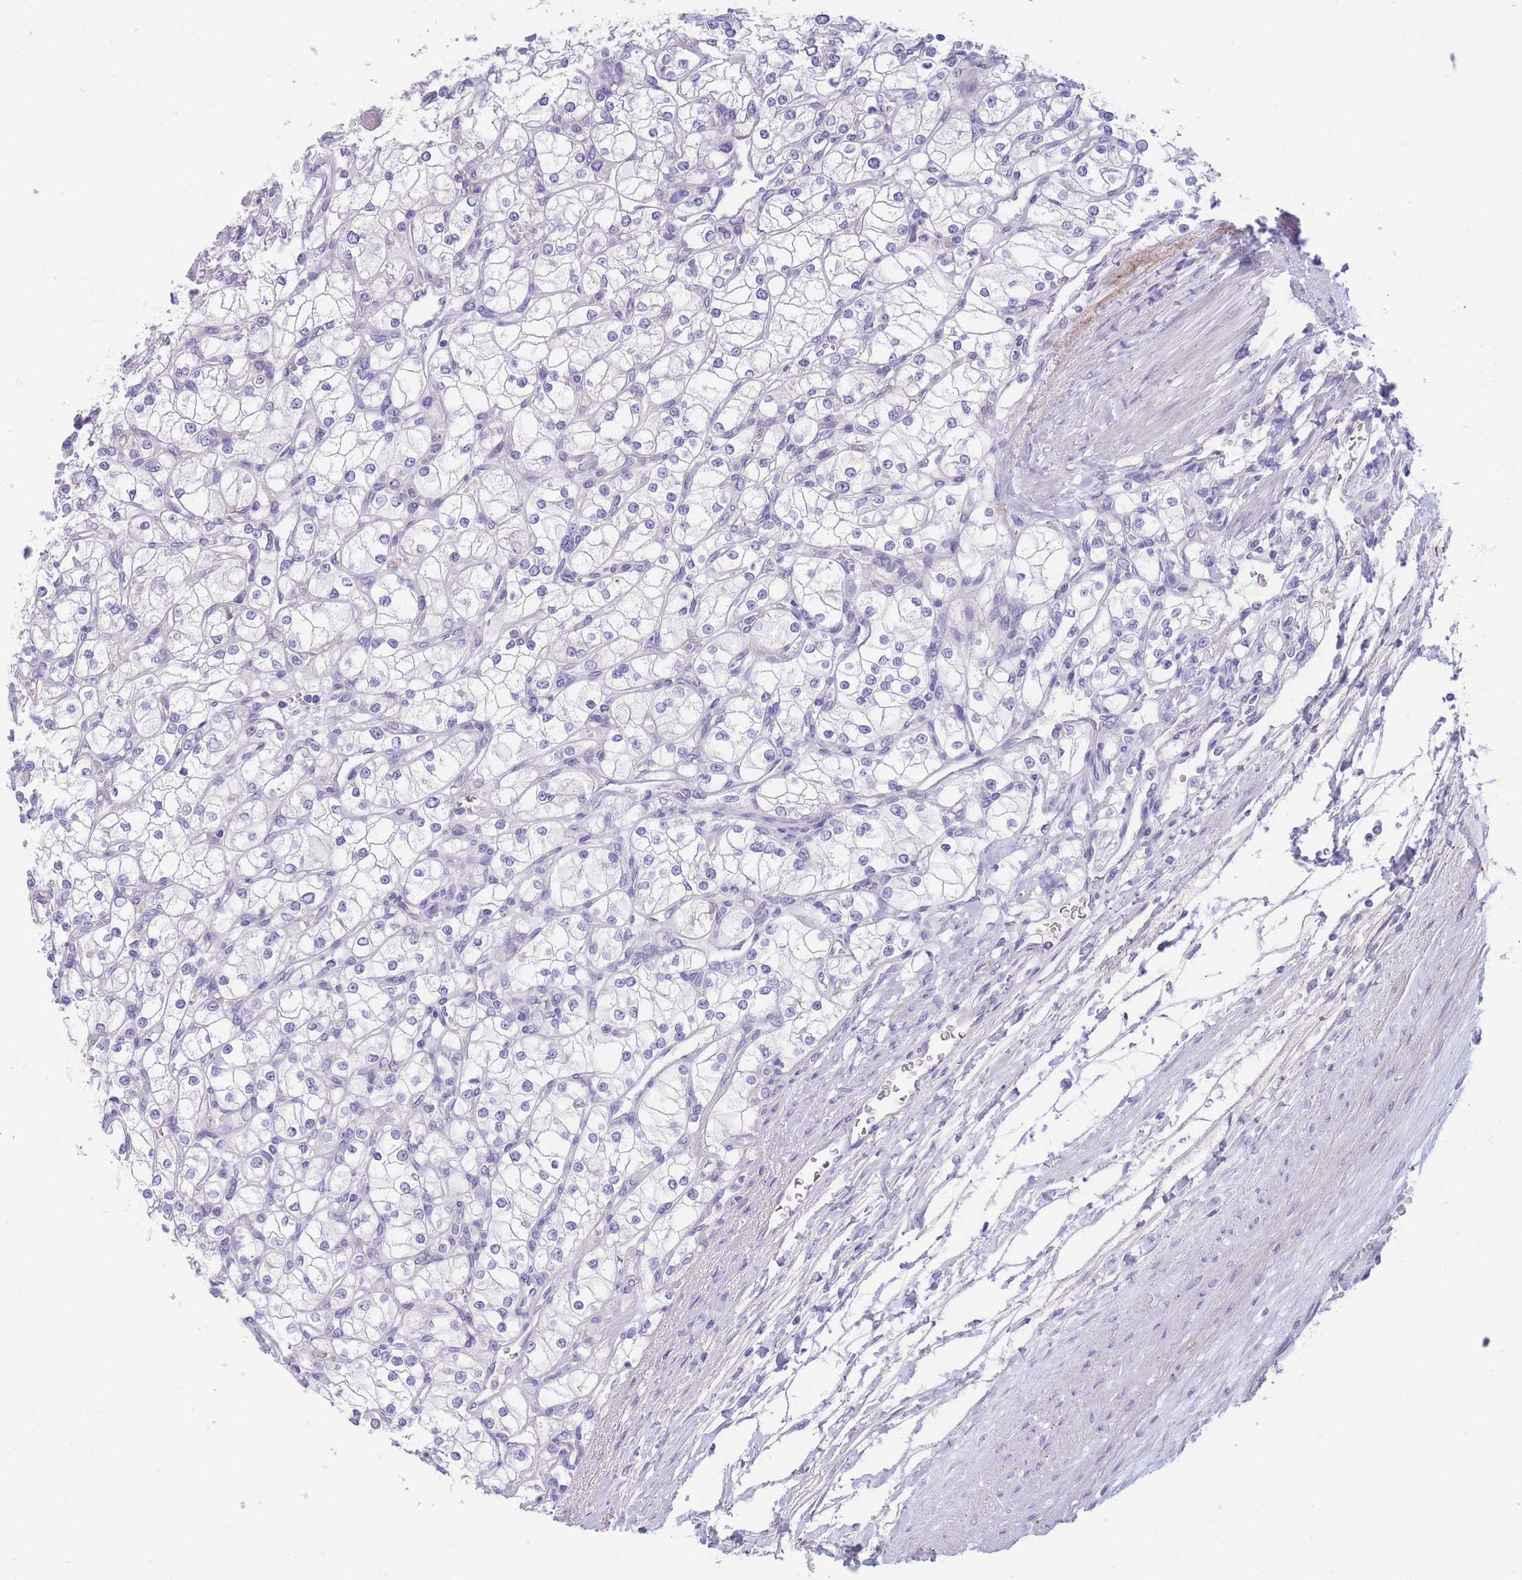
{"staining": {"intensity": "negative", "quantity": "none", "location": "none"}, "tissue": "renal cancer", "cell_type": "Tumor cells", "image_type": "cancer", "snomed": [{"axis": "morphology", "description": "Adenocarcinoma, NOS"}, {"axis": "topography", "description": "Kidney"}], "caption": "The image demonstrates no staining of tumor cells in adenocarcinoma (renal). (Brightfield microscopy of DAB IHC at high magnification).", "gene": "PCDHB3", "patient": {"sex": "male", "age": 80}}